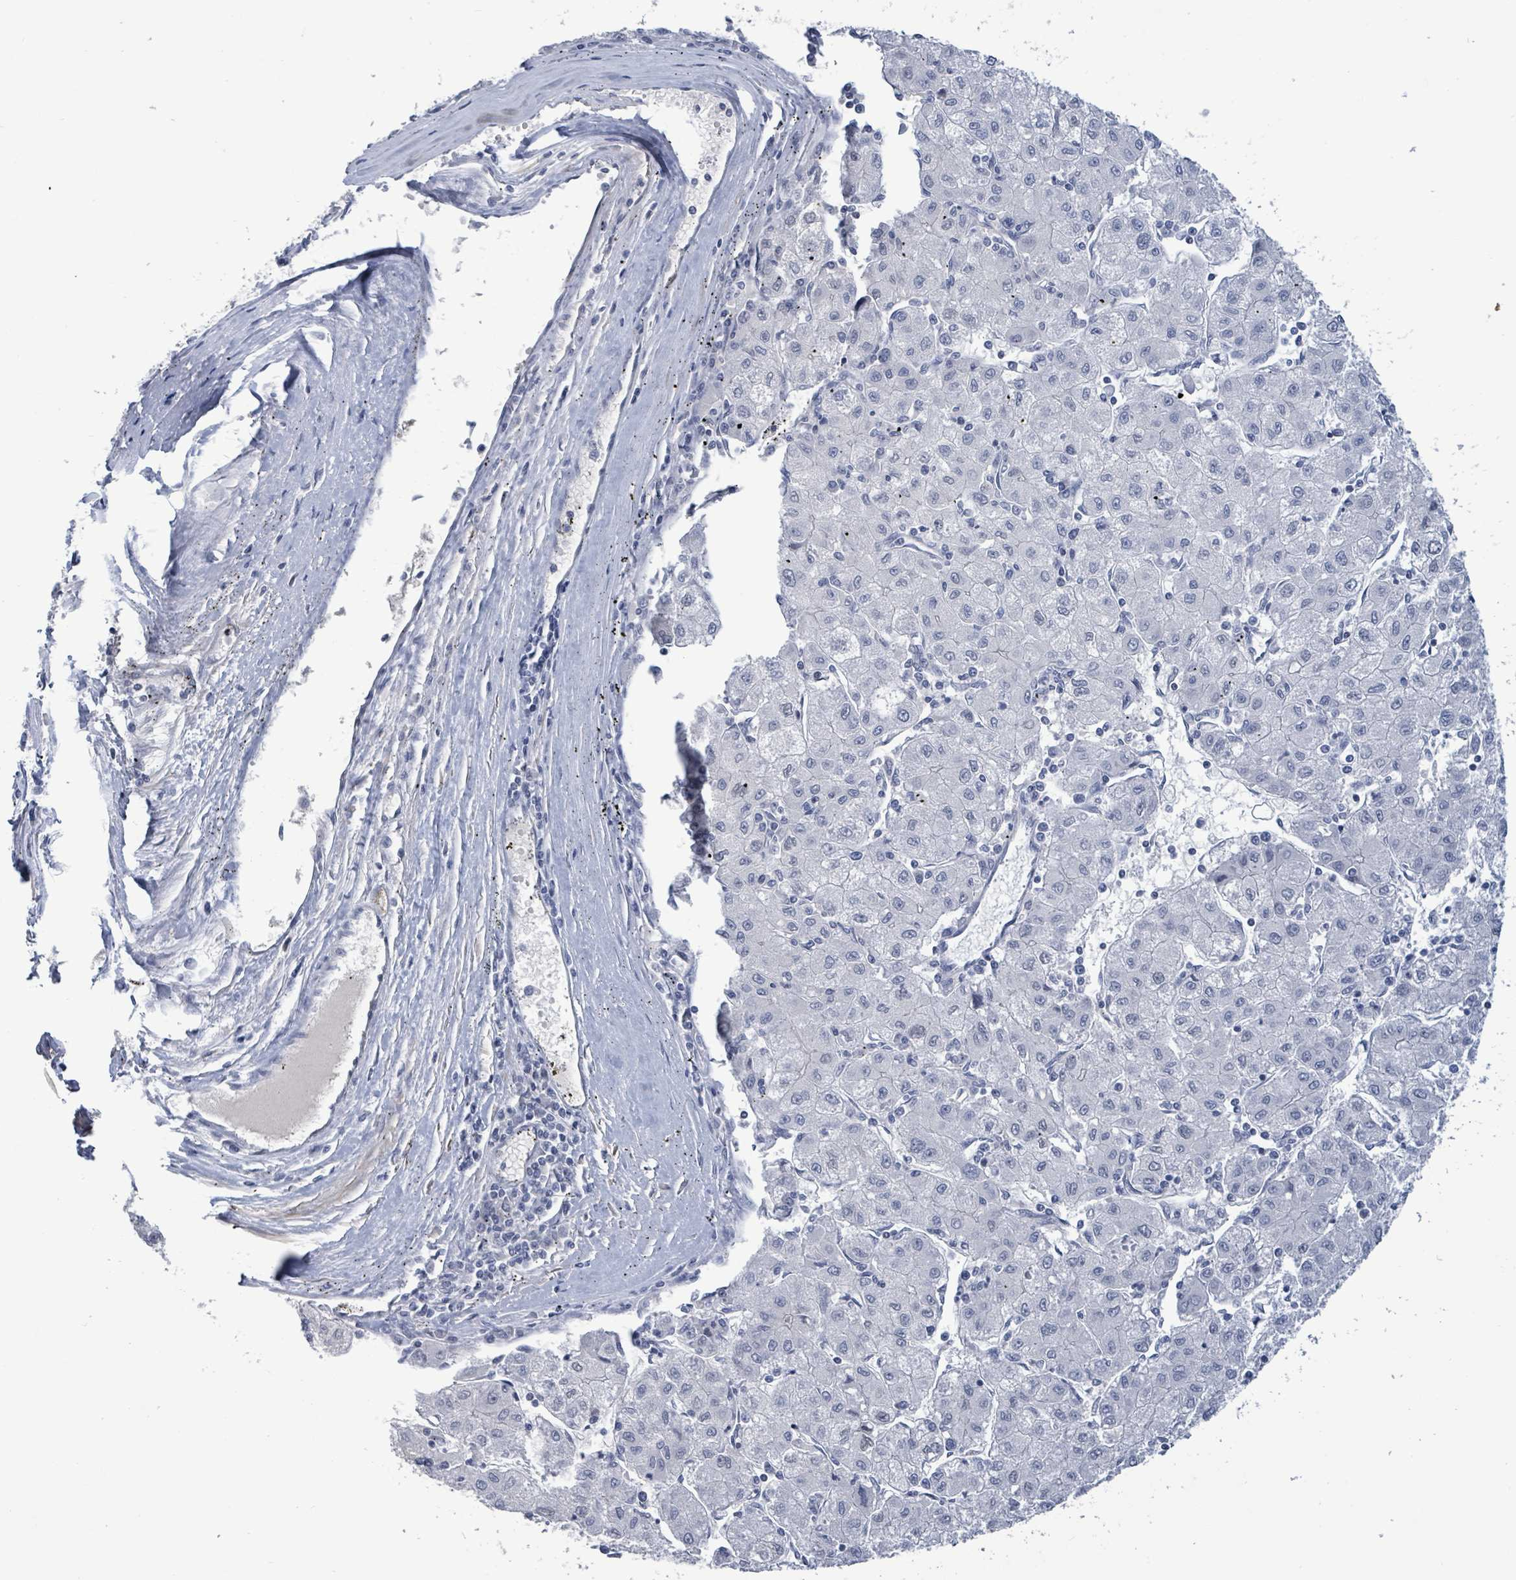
{"staining": {"intensity": "negative", "quantity": "none", "location": "none"}, "tissue": "liver cancer", "cell_type": "Tumor cells", "image_type": "cancer", "snomed": [{"axis": "morphology", "description": "Carcinoma, Hepatocellular, NOS"}, {"axis": "topography", "description": "Liver"}], "caption": "The histopathology image shows no significant staining in tumor cells of liver cancer (hepatocellular carcinoma).", "gene": "NTN3", "patient": {"sex": "male", "age": 72}}